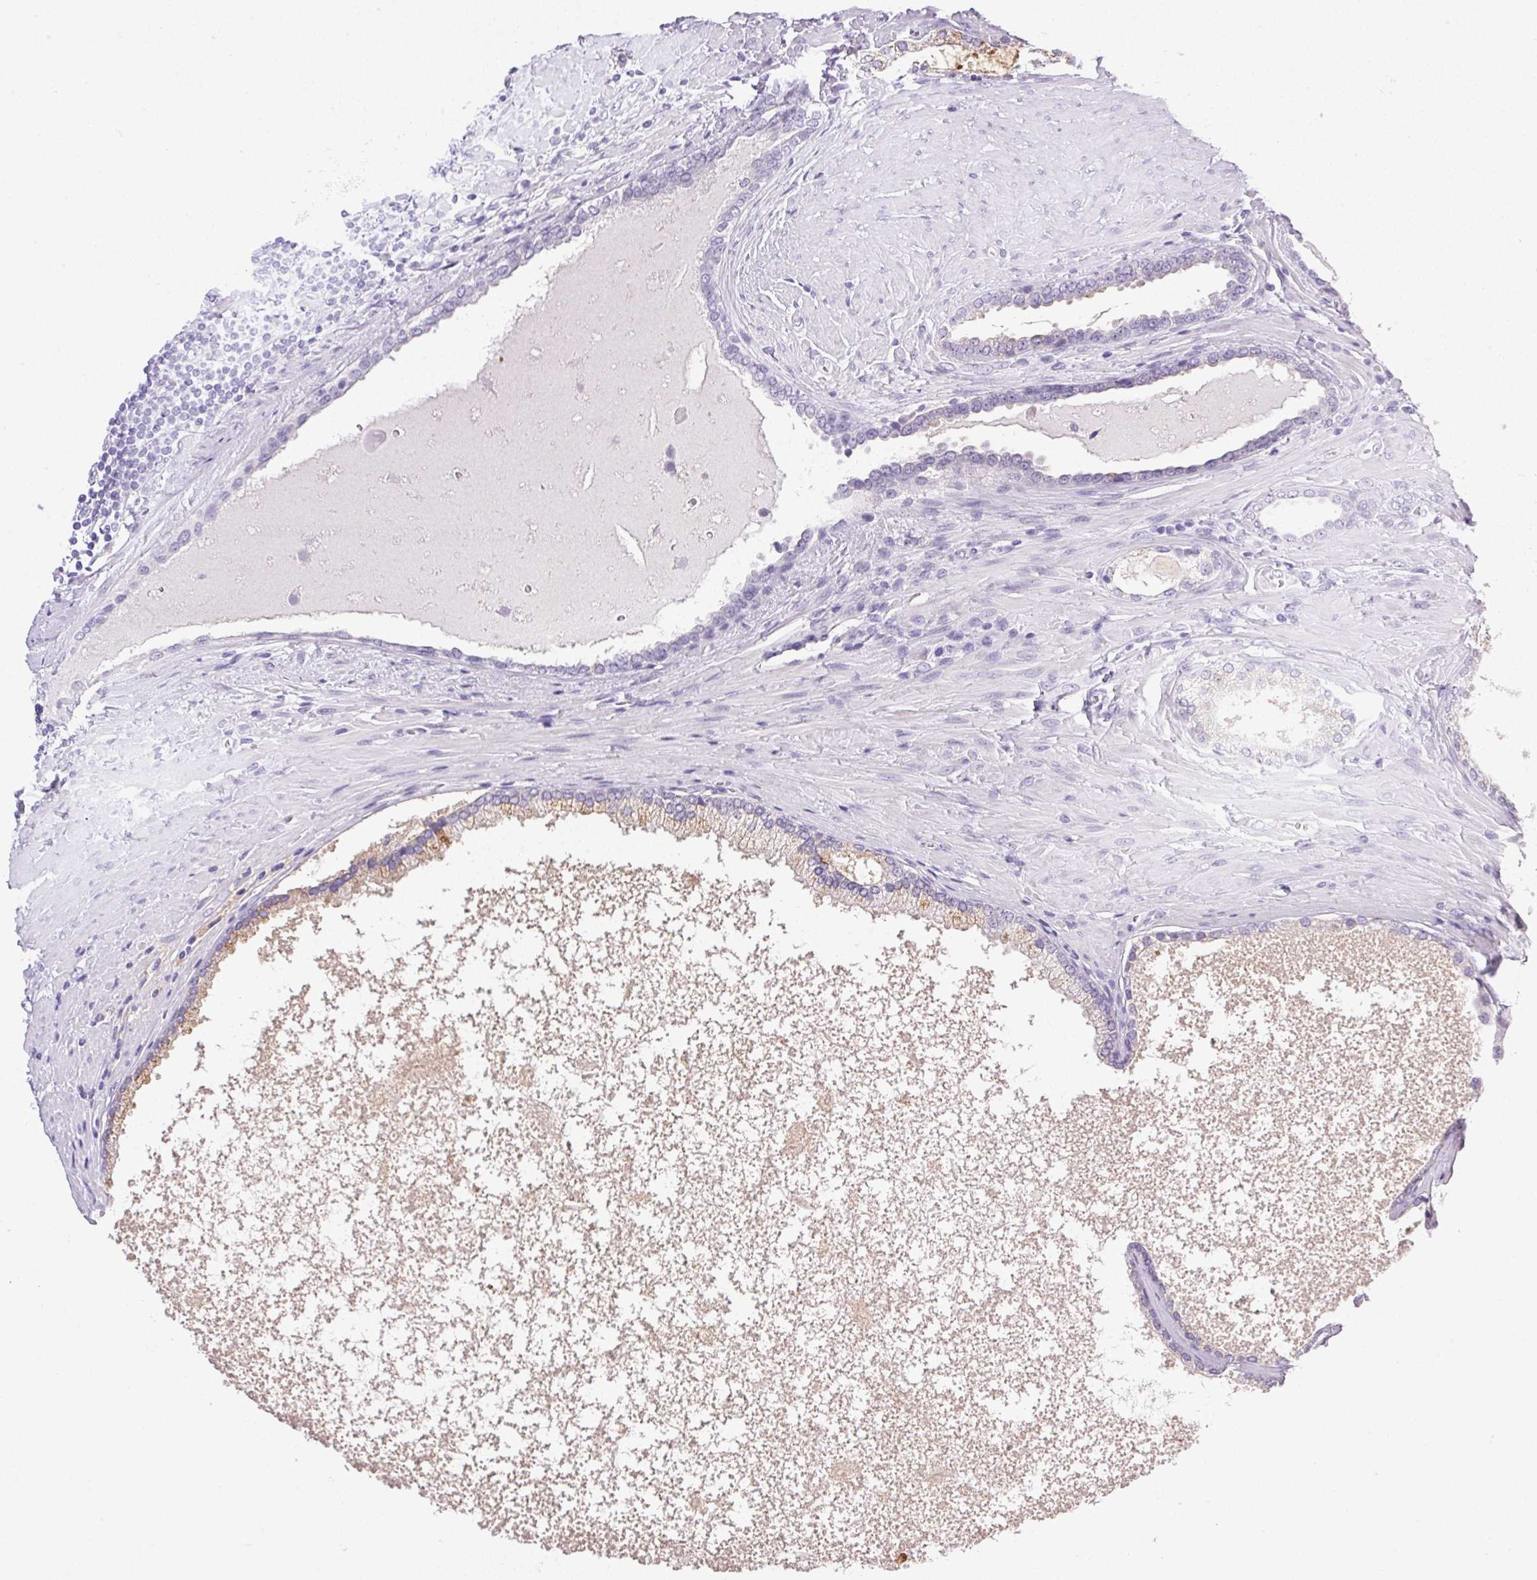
{"staining": {"intensity": "negative", "quantity": "none", "location": "none"}, "tissue": "prostate cancer", "cell_type": "Tumor cells", "image_type": "cancer", "snomed": [{"axis": "morphology", "description": "Adenocarcinoma, High grade"}, {"axis": "topography", "description": "Prostate"}], "caption": "IHC of human high-grade adenocarcinoma (prostate) reveals no staining in tumor cells.", "gene": "ATP6V0A4", "patient": {"sex": "male", "age": 73}}